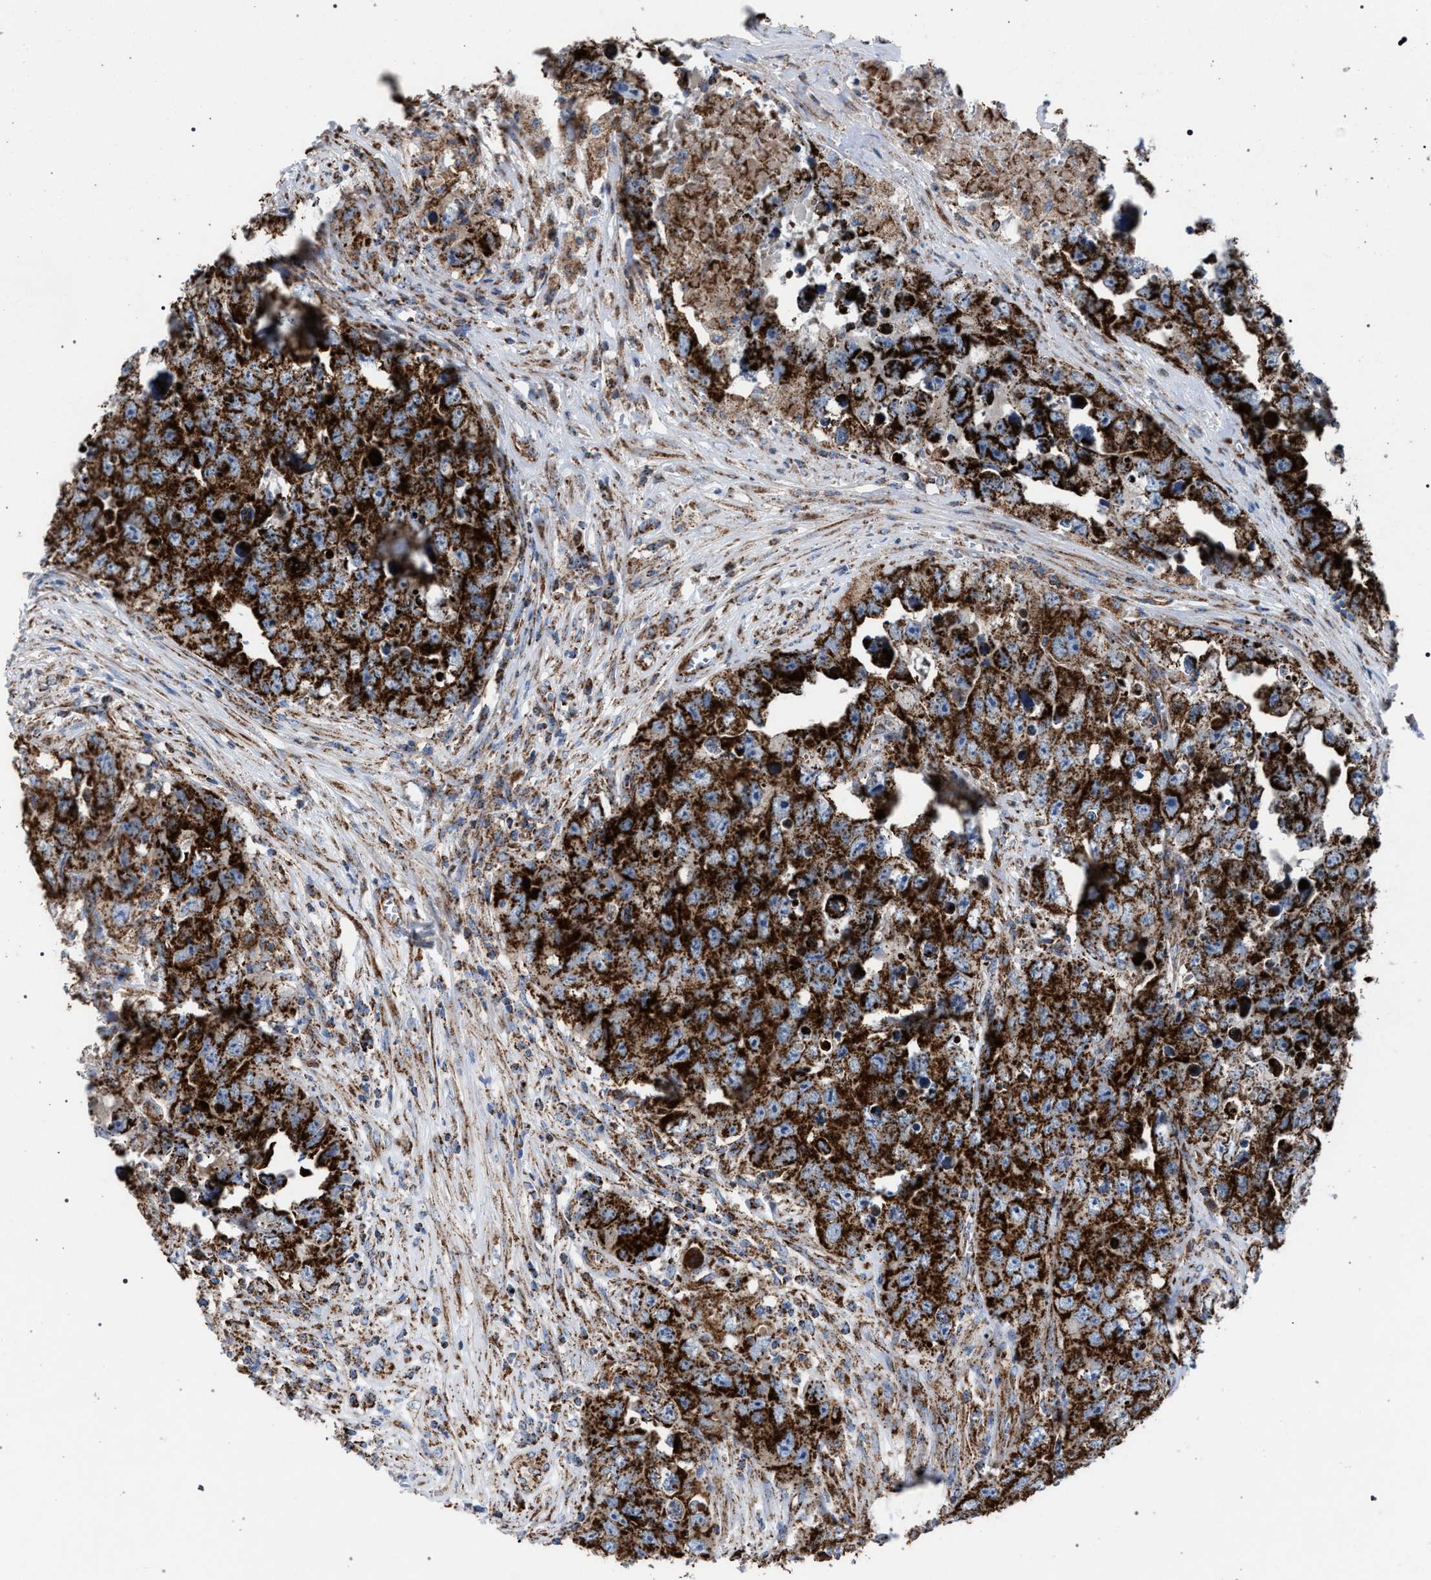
{"staining": {"intensity": "strong", "quantity": ">75%", "location": "cytoplasmic/membranous"}, "tissue": "testis cancer", "cell_type": "Tumor cells", "image_type": "cancer", "snomed": [{"axis": "morphology", "description": "Seminoma, NOS"}, {"axis": "morphology", "description": "Carcinoma, Embryonal, NOS"}, {"axis": "topography", "description": "Testis"}], "caption": "Immunohistochemical staining of human testis cancer (seminoma) demonstrates strong cytoplasmic/membranous protein expression in about >75% of tumor cells. (Brightfield microscopy of DAB IHC at high magnification).", "gene": "VPS13A", "patient": {"sex": "male", "age": 43}}